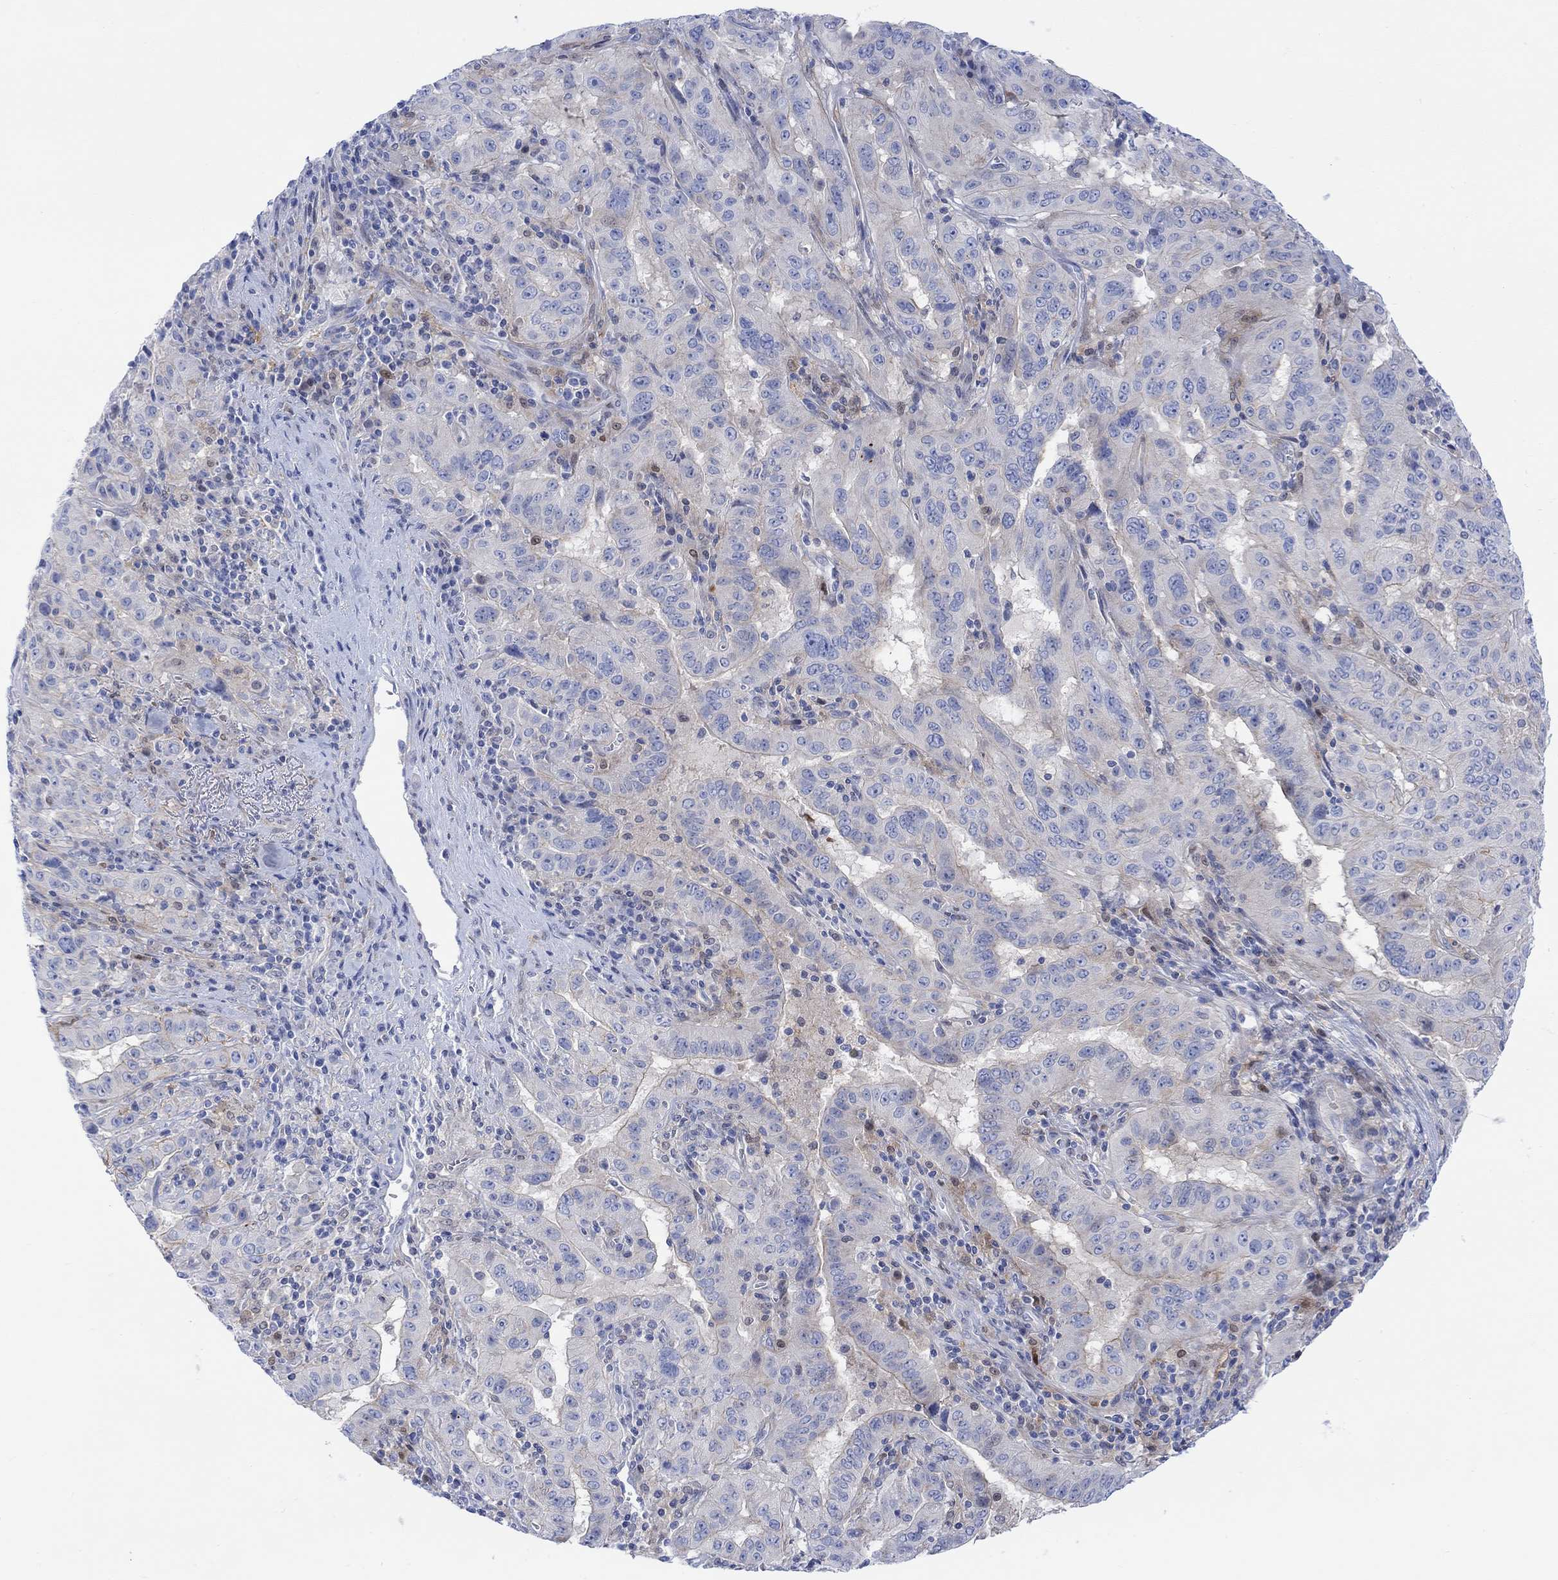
{"staining": {"intensity": "negative", "quantity": "none", "location": "none"}, "tissue": "pancreatic cancer", "cell_type": "Tumor cells", "image_type": "cancer", "snomed": [{"axis": "morphology", "description": "Adenocarcinoma, NOS"}, {"axis": "topography", "description": "Pancreas"}], "caption": "The immunohistochemistry histopathology image has no significant expression in tumor cells of pancreatic cancer (adenocarcinoma) tissue. (DAB immunohistochemistry (IHC), high magnification).", "gene": "TLDC2", "patient": {"sex": "male", "age": 63}}